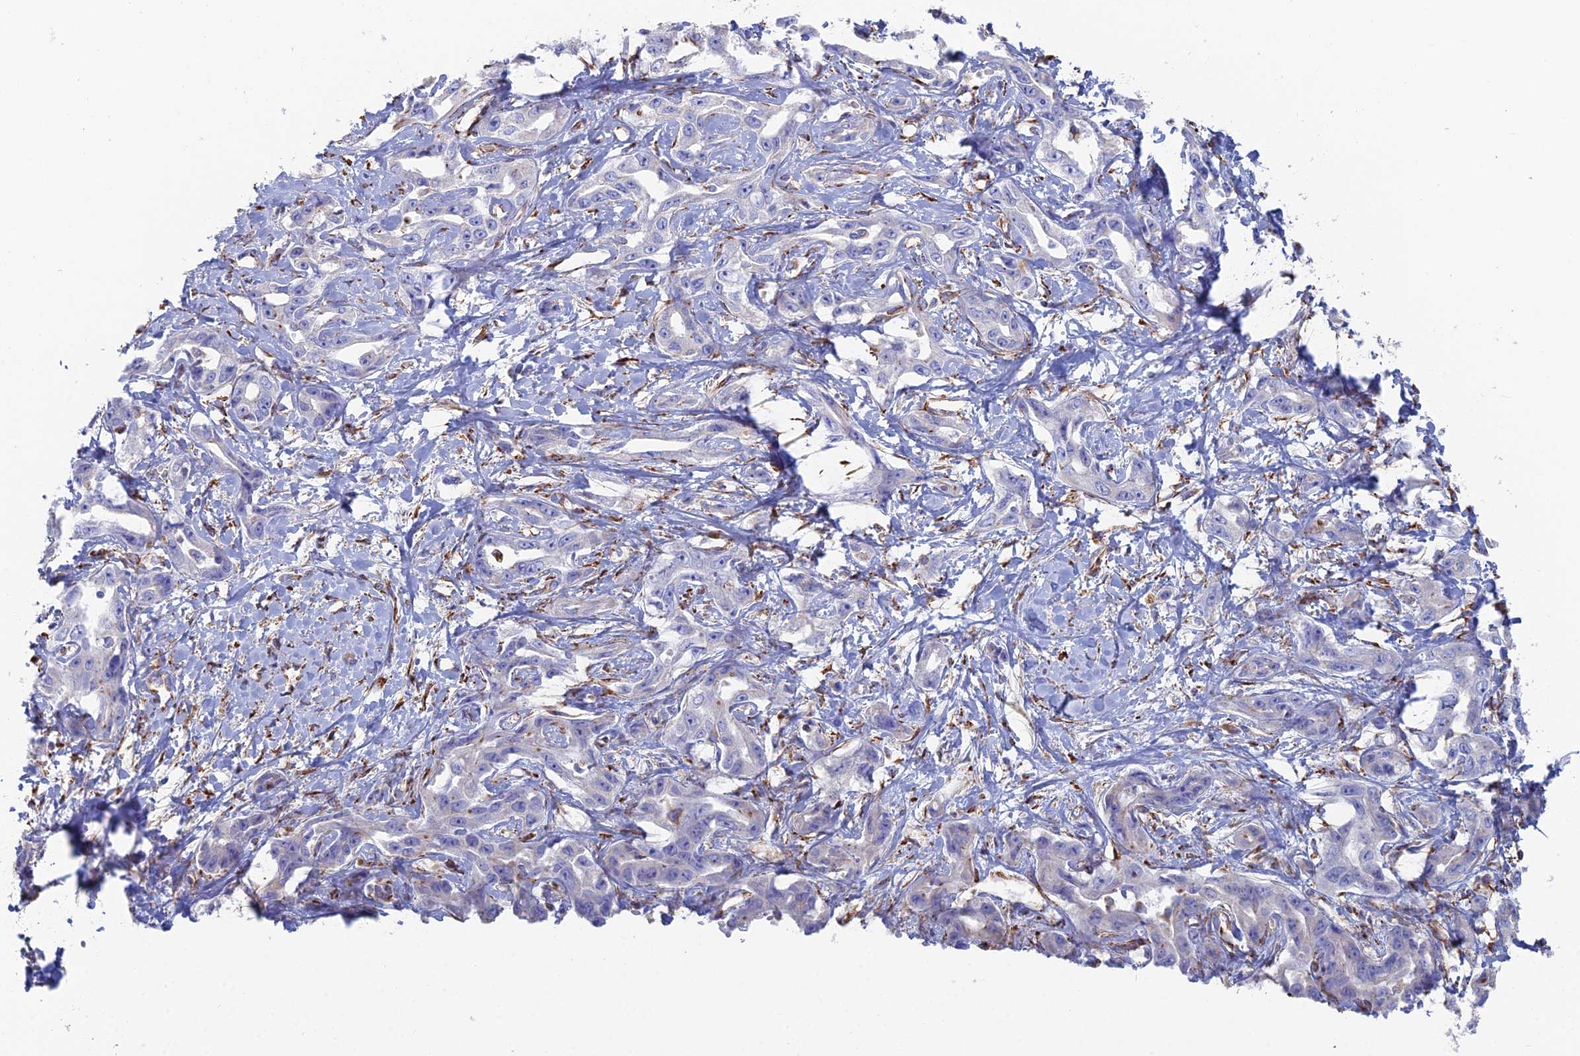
{"staining": {"intensity": "negative", "quantity": "none", "location": "none"}, "tissue": "liver cancer", "cell_type": "Tumor cells", "image_type": "cancer", "snomed": [{"axis": "morphology", "description": "Cholangiocarcinoma"}, {"axis": "topography", "description": "Liver"}], "caption": "Immunohistochemistry (IHC) micrograph of neoplastic tissue: liver cholangiocarcinoma stained with DAB (3,3'-diaminobenzidine) exhibits no significant protein staining in tumor cells.", "gene": "CLVS2", "patient": {"sex": "male", "age": 59}}